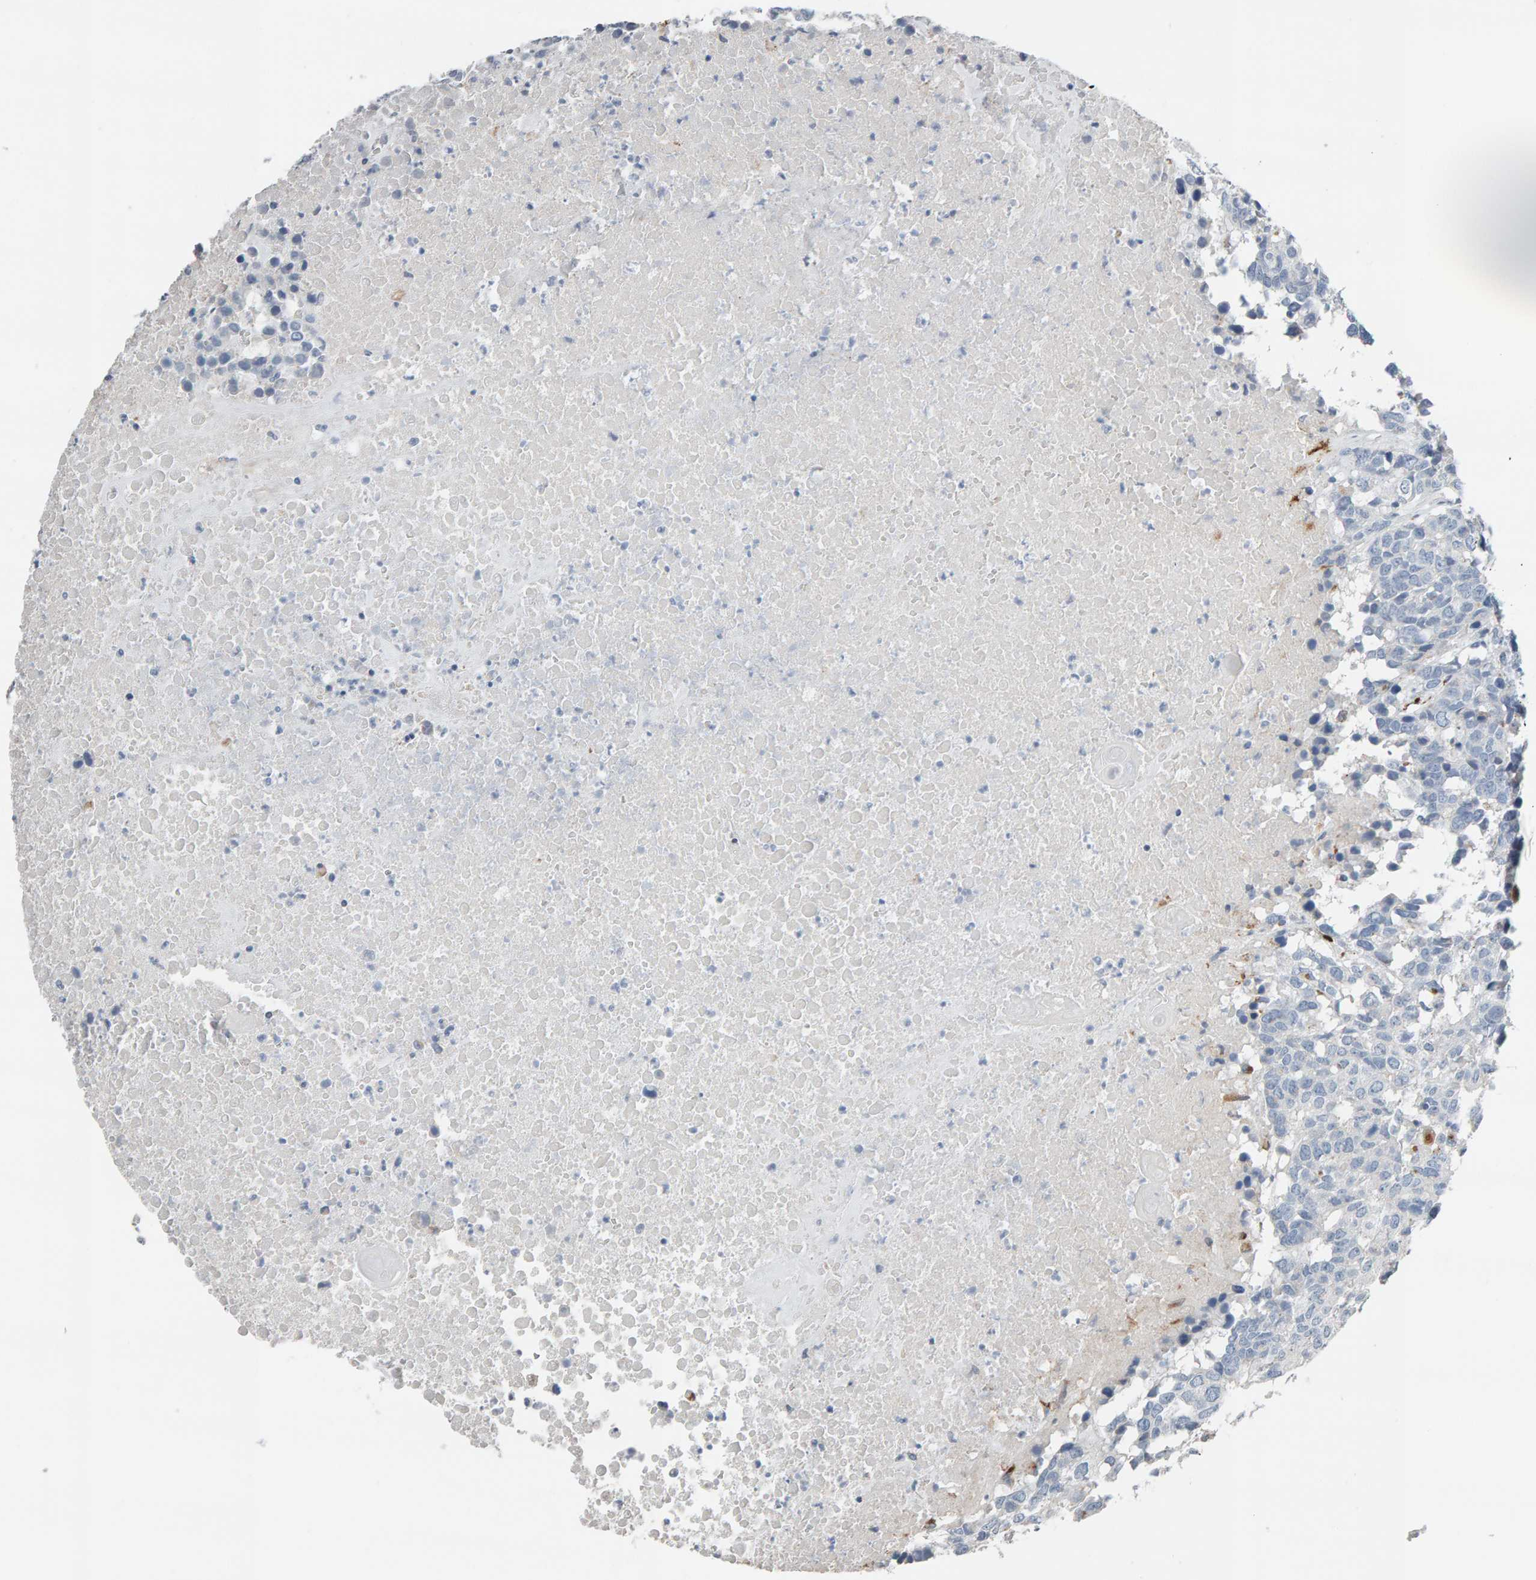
{"staining": {"intensity": "negative", "quantity": "none", "location": "none"}, "tissue": "head and neck cancer", "cell_type": "Tumor cells", "image_type": "cancer", "snomed": [{"axis": "morphology", "description": "Squamous cell carcinoma, NOS"}, {"axis": "topography", "description": "Head-Neck"}], "caption": "There is no significant staining in tumor cells of head and neck cancer.", "gene": "IPPK", "patient": {"sex": "male", "age": 66}}